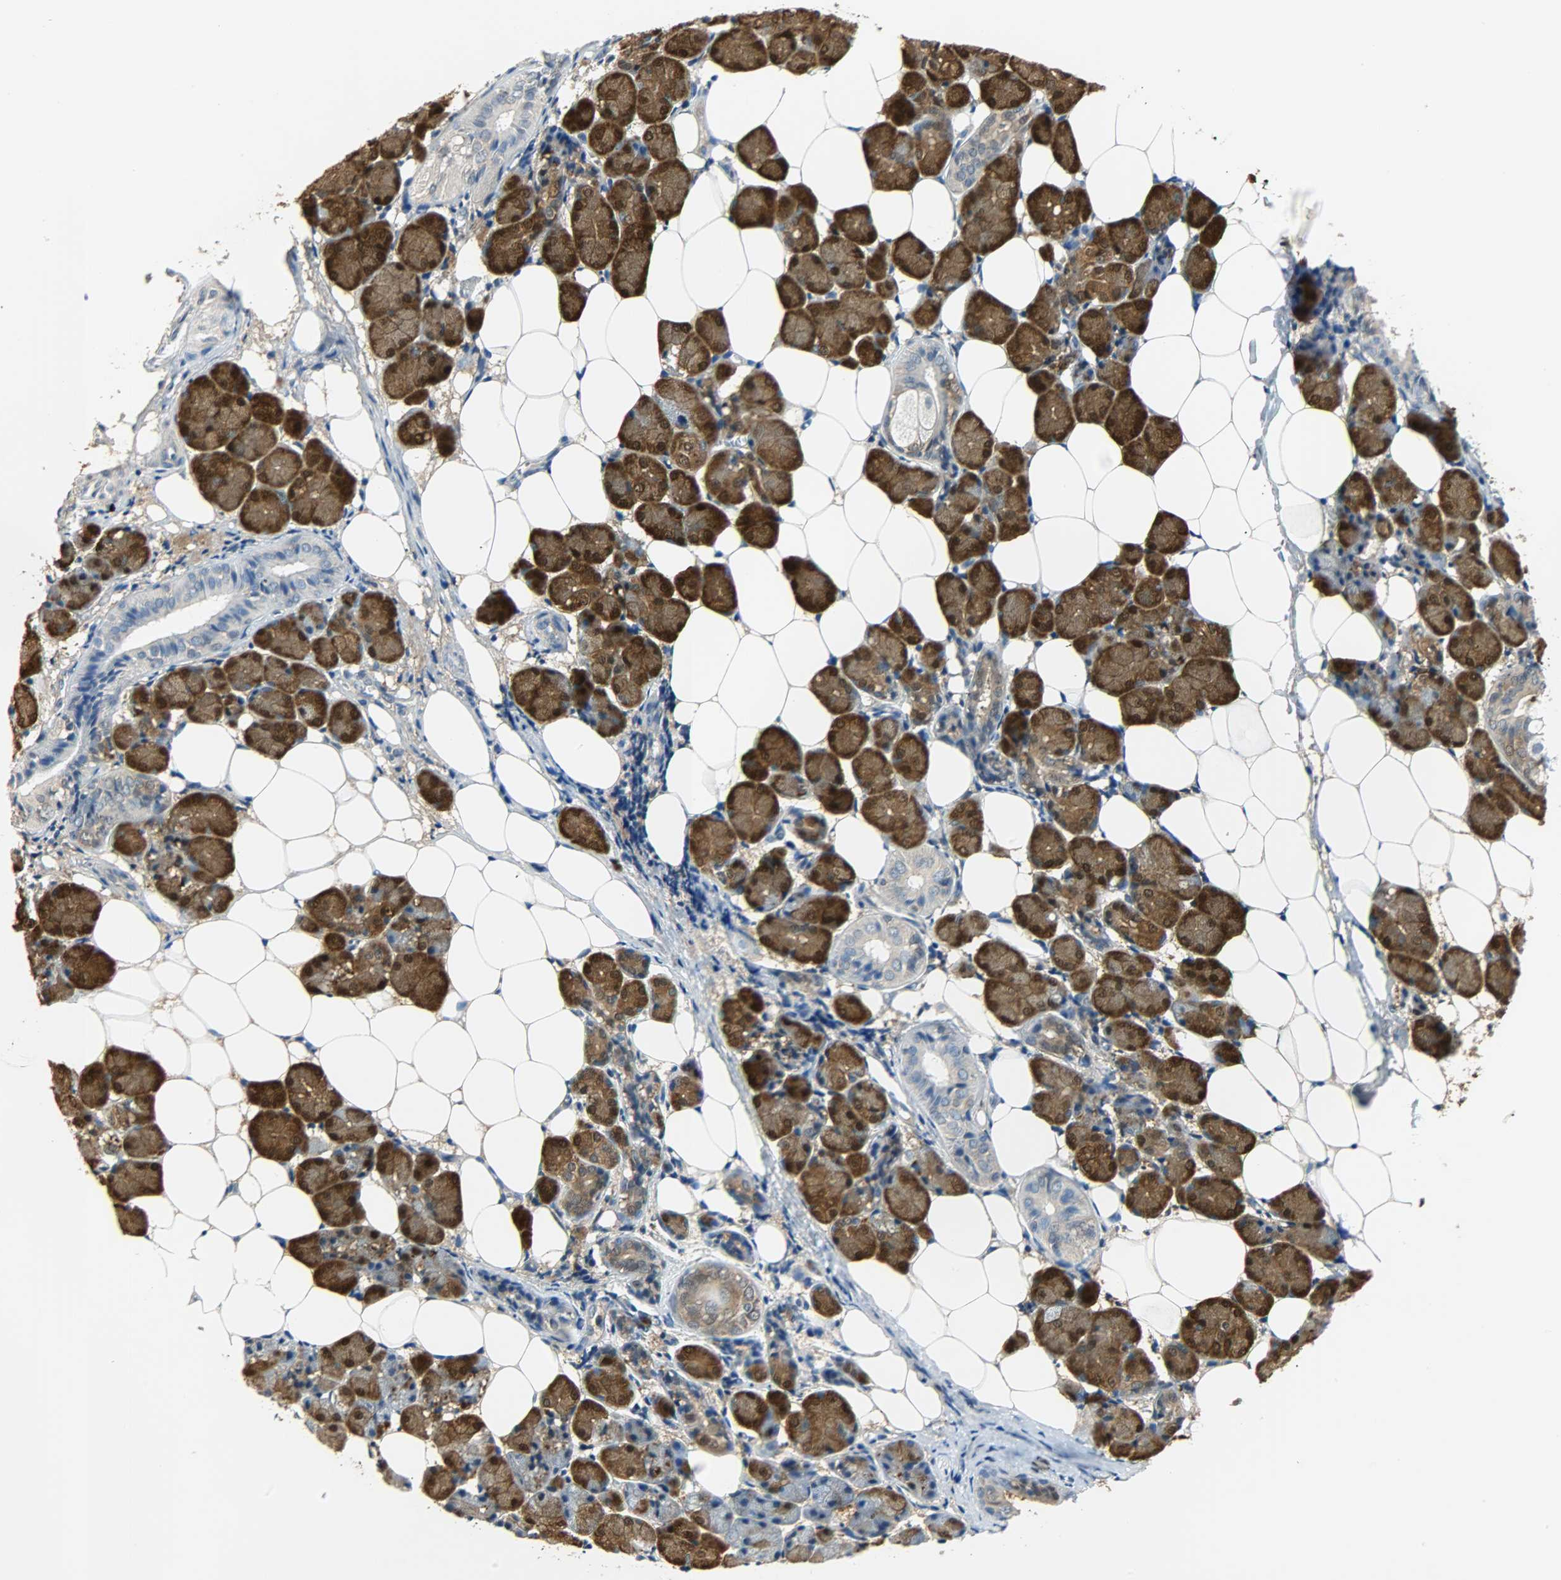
{"staining": {"intensity": "strong", "quantity": ">75%", "location": "cytoplasmic/membranous,nuclear"}, "tissue": "salivary gland", "cell_type": "Glandular cells", "image_type": "normal", "snomed": [{"axis": "morphology", "description": "Normal tissue, NOS"}, {"axis": "morphology", "description": "Adenoma, NOS"}, {"axis": "topography", "description": "Salivary gland"}], "caption": "High-magnification brightfield microscopy of unremarkable salivary gland stained with DAB (brown) and counterstained with hematoxylin (blue). glandular cells exhibit strong cytoplasmic/membranous,nuclear expression is identified in about>75% of cells. (DAB (3,3'-diaminobenzidine) = brown stain, brightfield microscopy at high magnification).", "gene": "EIF4EBP1", "patient": {"sex": "female", "age": 32}}